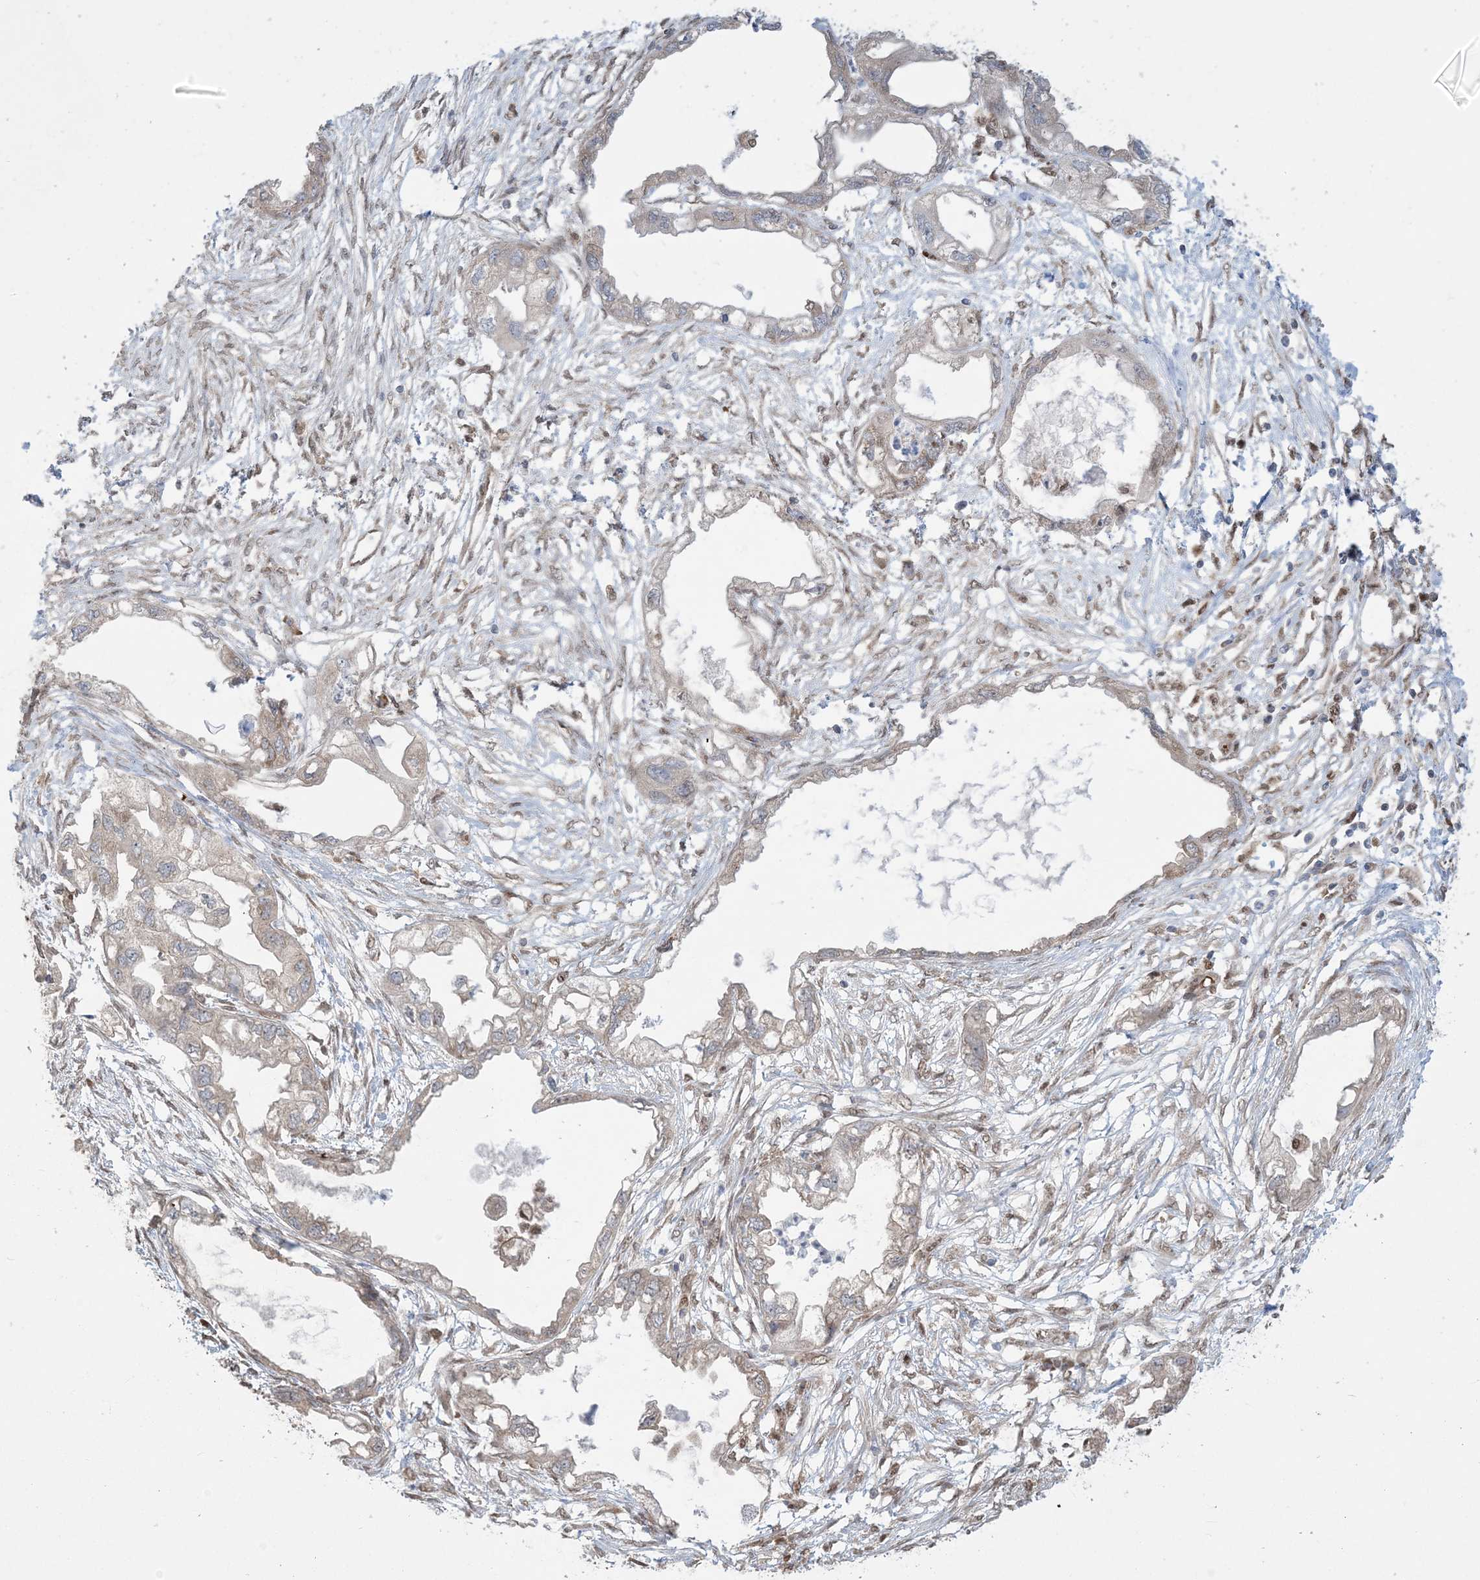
{"staining": {"intensity": "negative", "quantity": "none", "location": "none"}, "tissue": "endometrial cancer", "cell_type": "Tumor cells", "image_type": "cancer", "snomed": [{"axis": "morphology", "description": "Adenocarcinoma, NOS"}, {"axis": "morphology", "description": "Adenocarcinoma, metastatic, NOS"}, {"axis": "topography", "description": "Adipose tissue"}, {"axis": "topography", "description": "Endometrium"}], "caption": "Tumor cells are negative for protein expression in human endometrial cancer.", "gene": "ABCF3", "patient": {"sex": "female", "age": 67}}